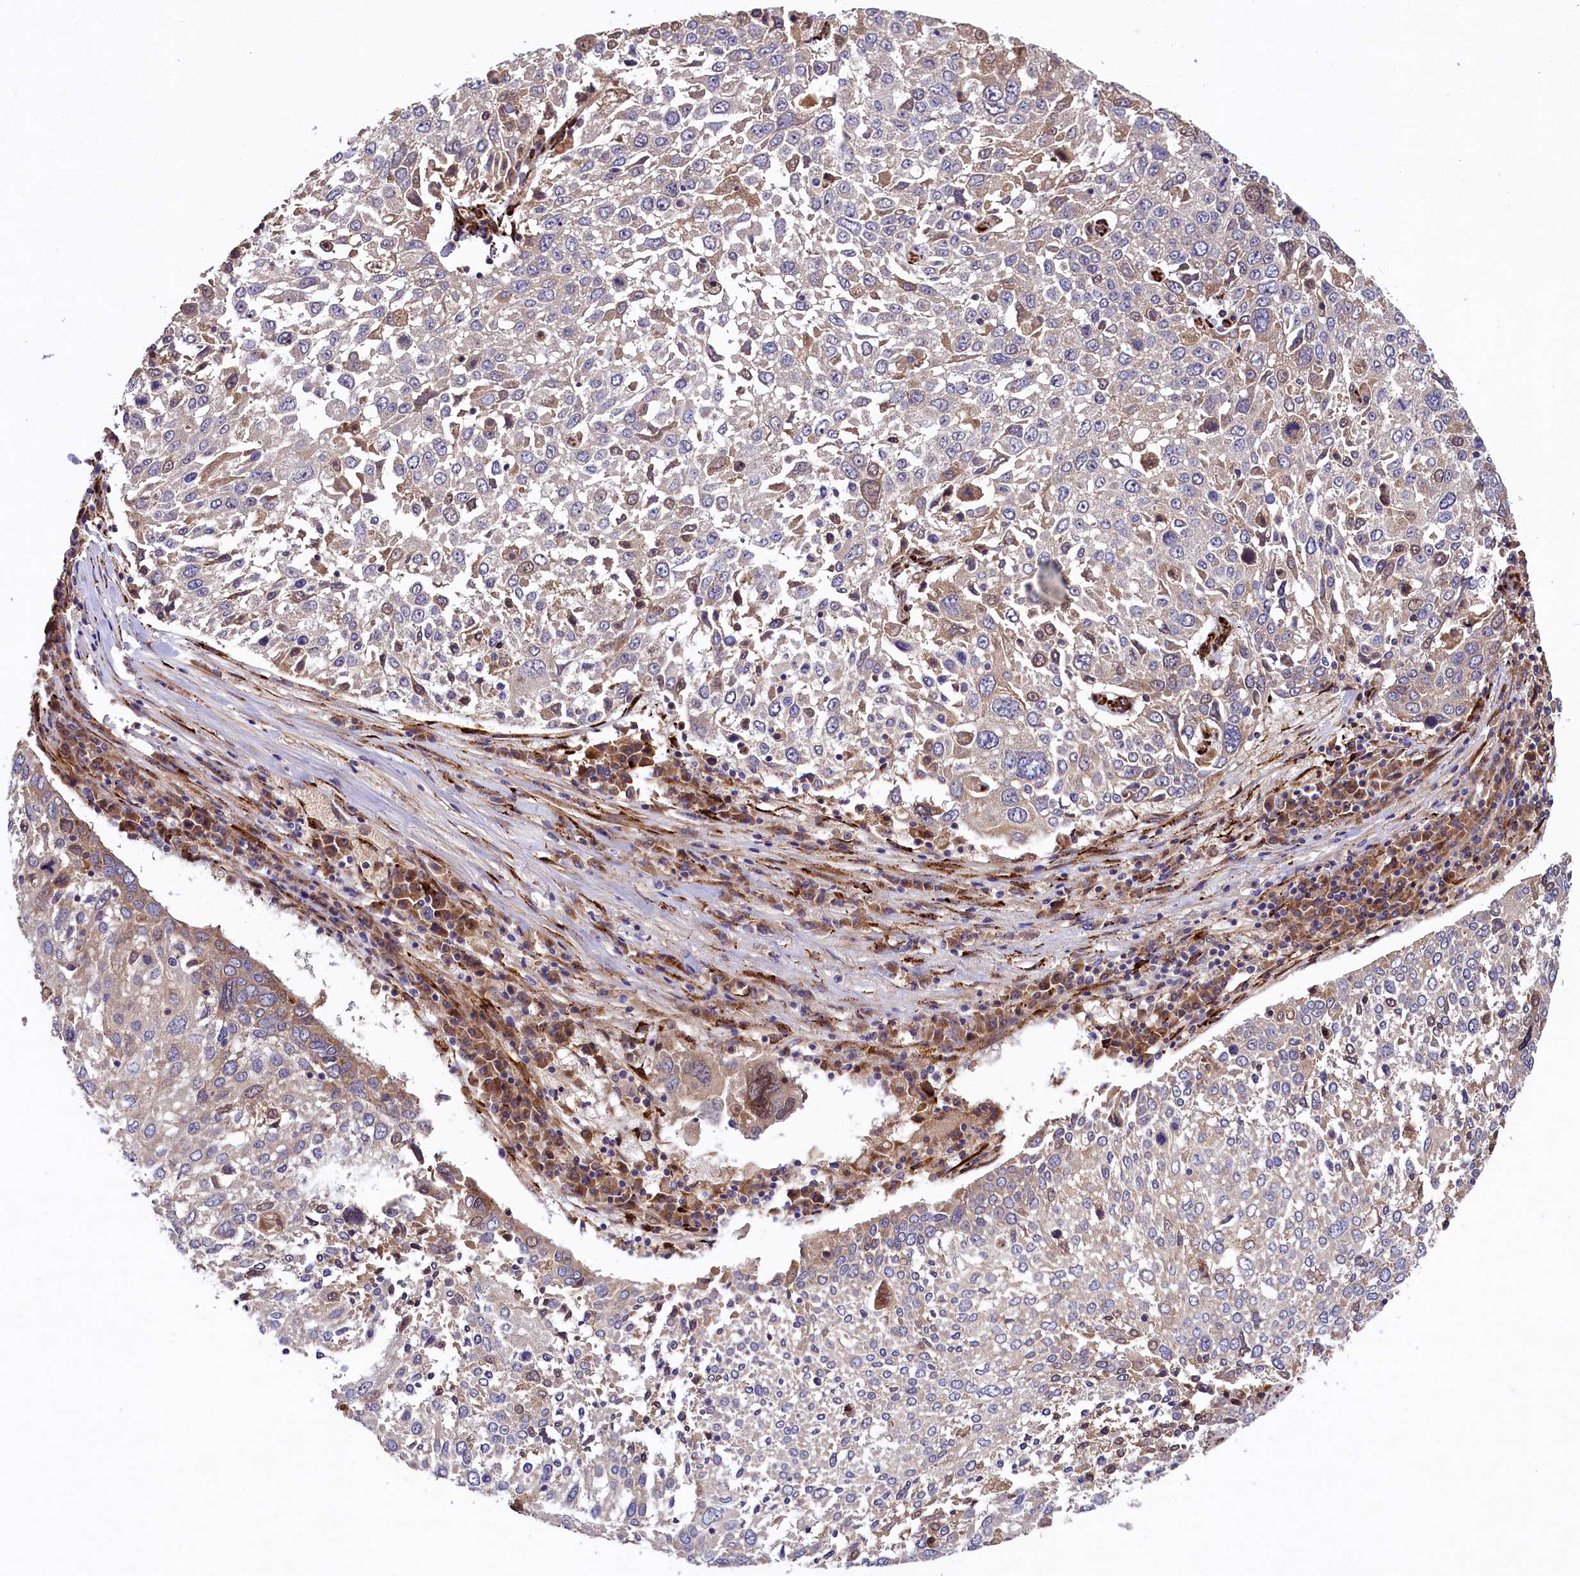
{"staining": {"intensity": "weak", "quantity": "<25%", "location": "cytoplasmic/membranous"}, "tissue": "lung cancer", "cell_type": "Tumor cells", "image_type": "cancer", "snomed": [{"axis": "morphology", "description": "Squamous cell carcinoma, NOS"}, {"axis": "topography", "description": "Lung"}], "caption": "The immunohistochemistry histopathology image has no significant positivity in tumor cells of lung cancer (squamous cell carcinoma) tissue.", "gene": "ARRDC4", "patient": {"sex": "male", "age": 65}}